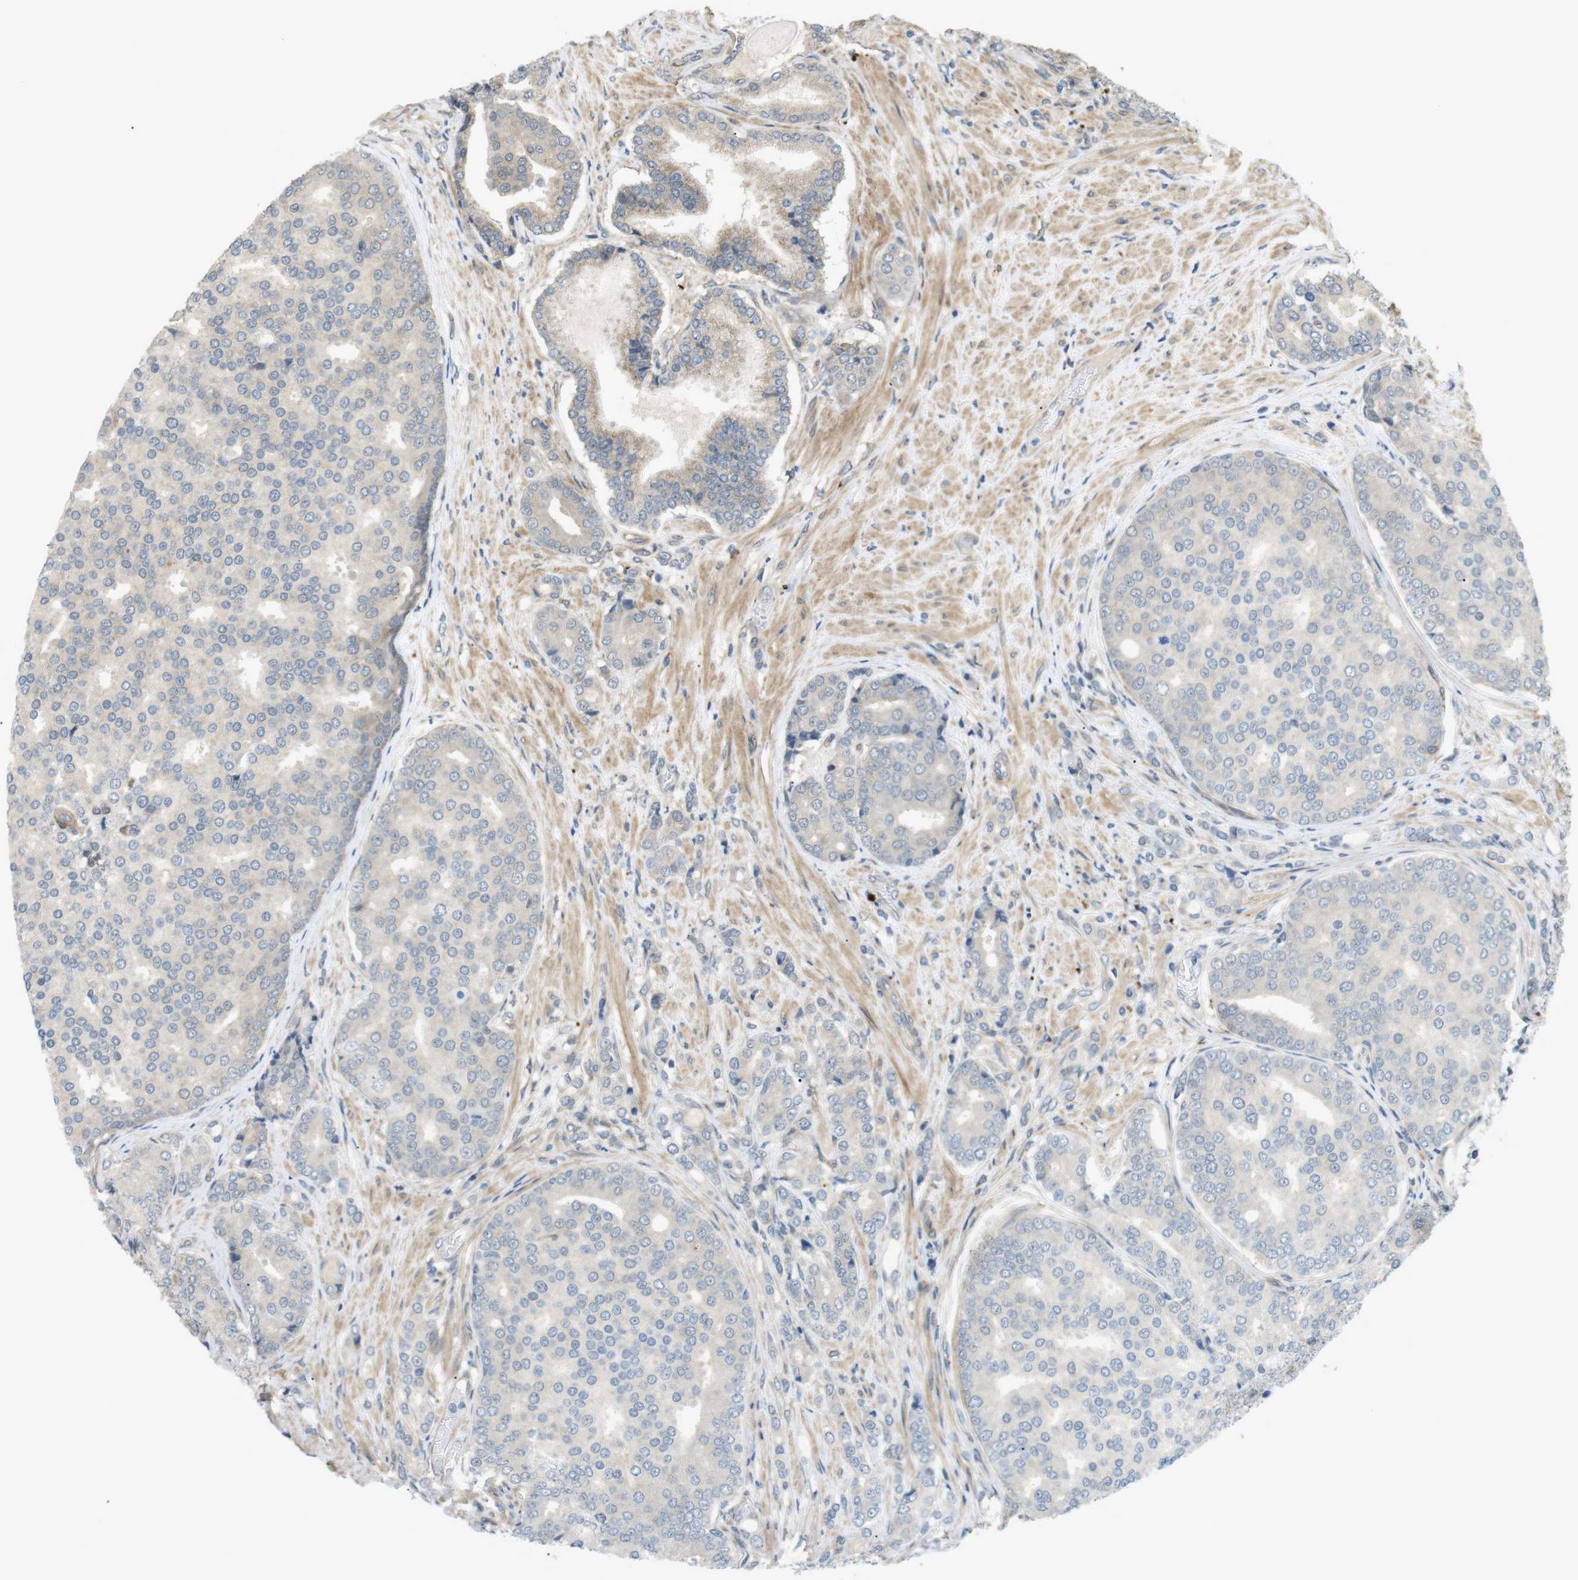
{"staining": {"intensity": "negative", "quantity": "none", "location": "none"}, "tissue": "prostate cancer", "cell_type": "Tumor cells", "image_type": "cancer", "snomed": [{"axis": "morphology", "description": "Adenocarcinoma, High grade"}, {"axis": "topography", "description": "Prostate"}], "caption": "This micrograph is of high-grade adenocarcinoma (prostate) stained with immunohistochemistry (IHC) to label a protein in brown with the nuclei are counter-stained blue. There is no staining in tumor cells.", "gene": "KANK2", "patient": {"sex": "male", "age": 50}}